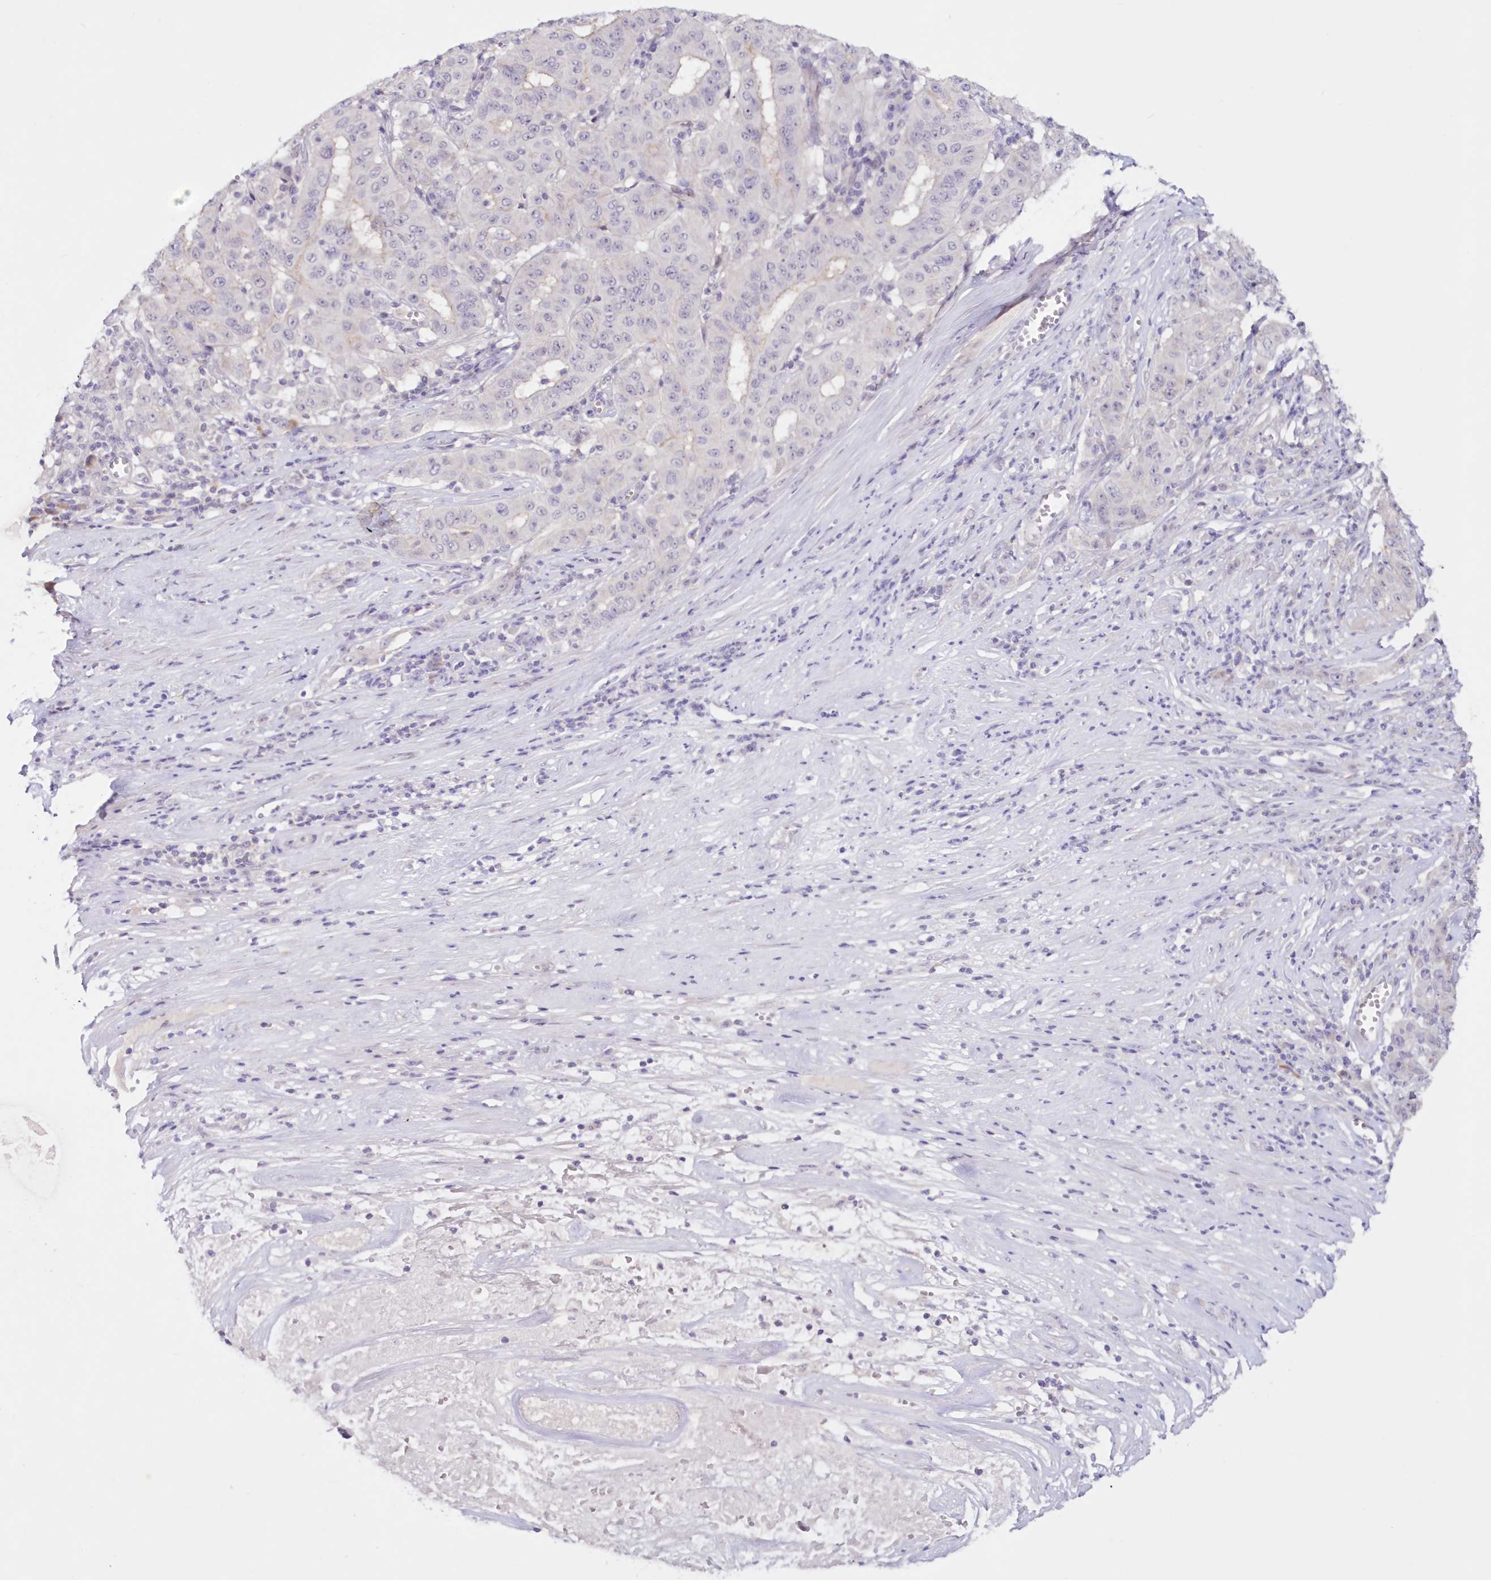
{"staining": {"intensity": "negative", "quantity": "none", "location": "none"}, "tissue": "pancreatic cancer", "cell_type": "Tumor cells", "image_type": "cancer", "snomed": [{"axis": "morphology", "description": "Adenocarcinoma, NOS"}, {"axis": "topography", "description": "Pancreas"}], "caption": "Immunohistochemistry micrograph of neoplastic tissue: human pancreatic cancer (adenocarcinoma) stained with DAB (3,3'-diaminobenzidine) shows no significant protein staining in tumor cells.", "gene": "SNED1", "patient": {"sex": "male", "age": 63}}